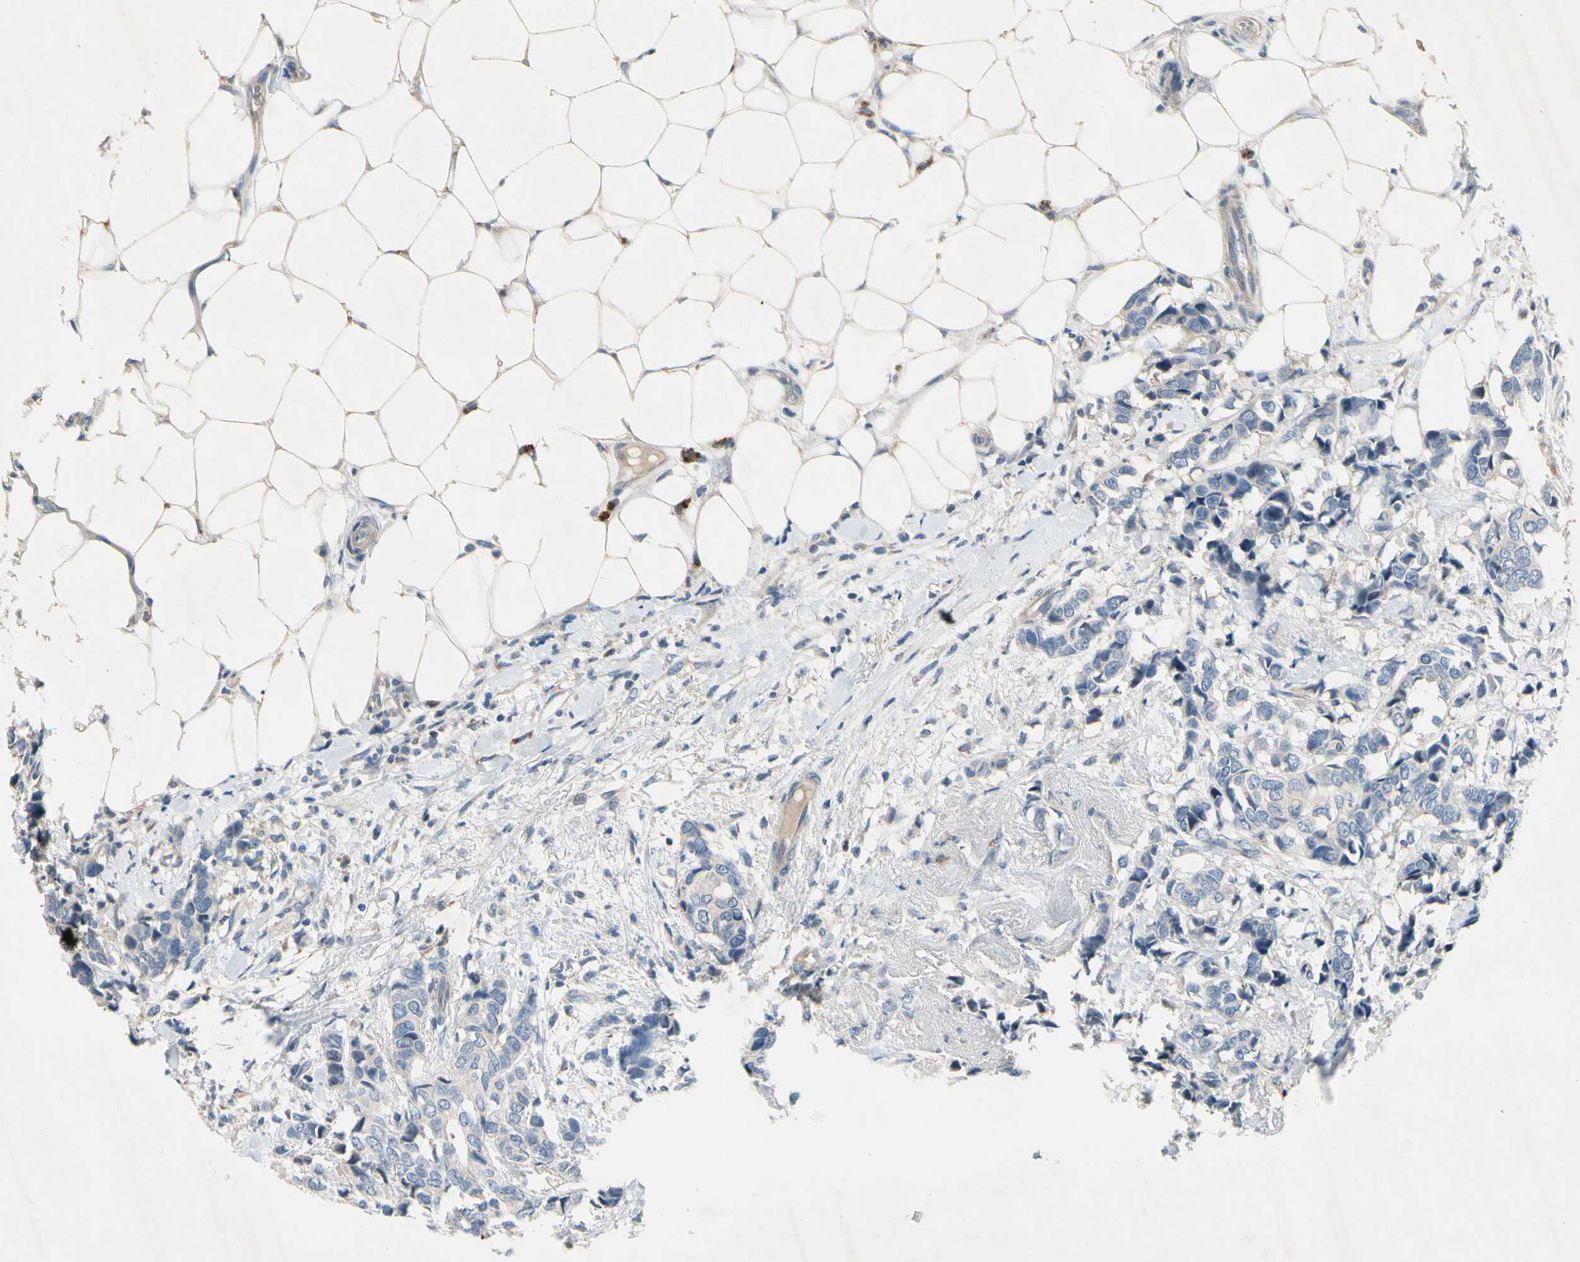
{"staining": {"intensity": "negative", "quantity": "none", "location": "none"}, "tissue": "breast cancer", "cell_type": "Tumor cells", "image_type": "cancer", "snomed": [{"axis": "morphology", "description": "Duct carcinoma"}, {"axis": "topography", "description": "Breast"}], "caption": "IHC photomicrograph of human breast infiltrating ductal carcinoma stained for a protein (brown), which shows no expression in tumor cells. Nuclei are stained in blue.", "gene": "GAS6", "patient": {"sex": "female", "age": 87}}